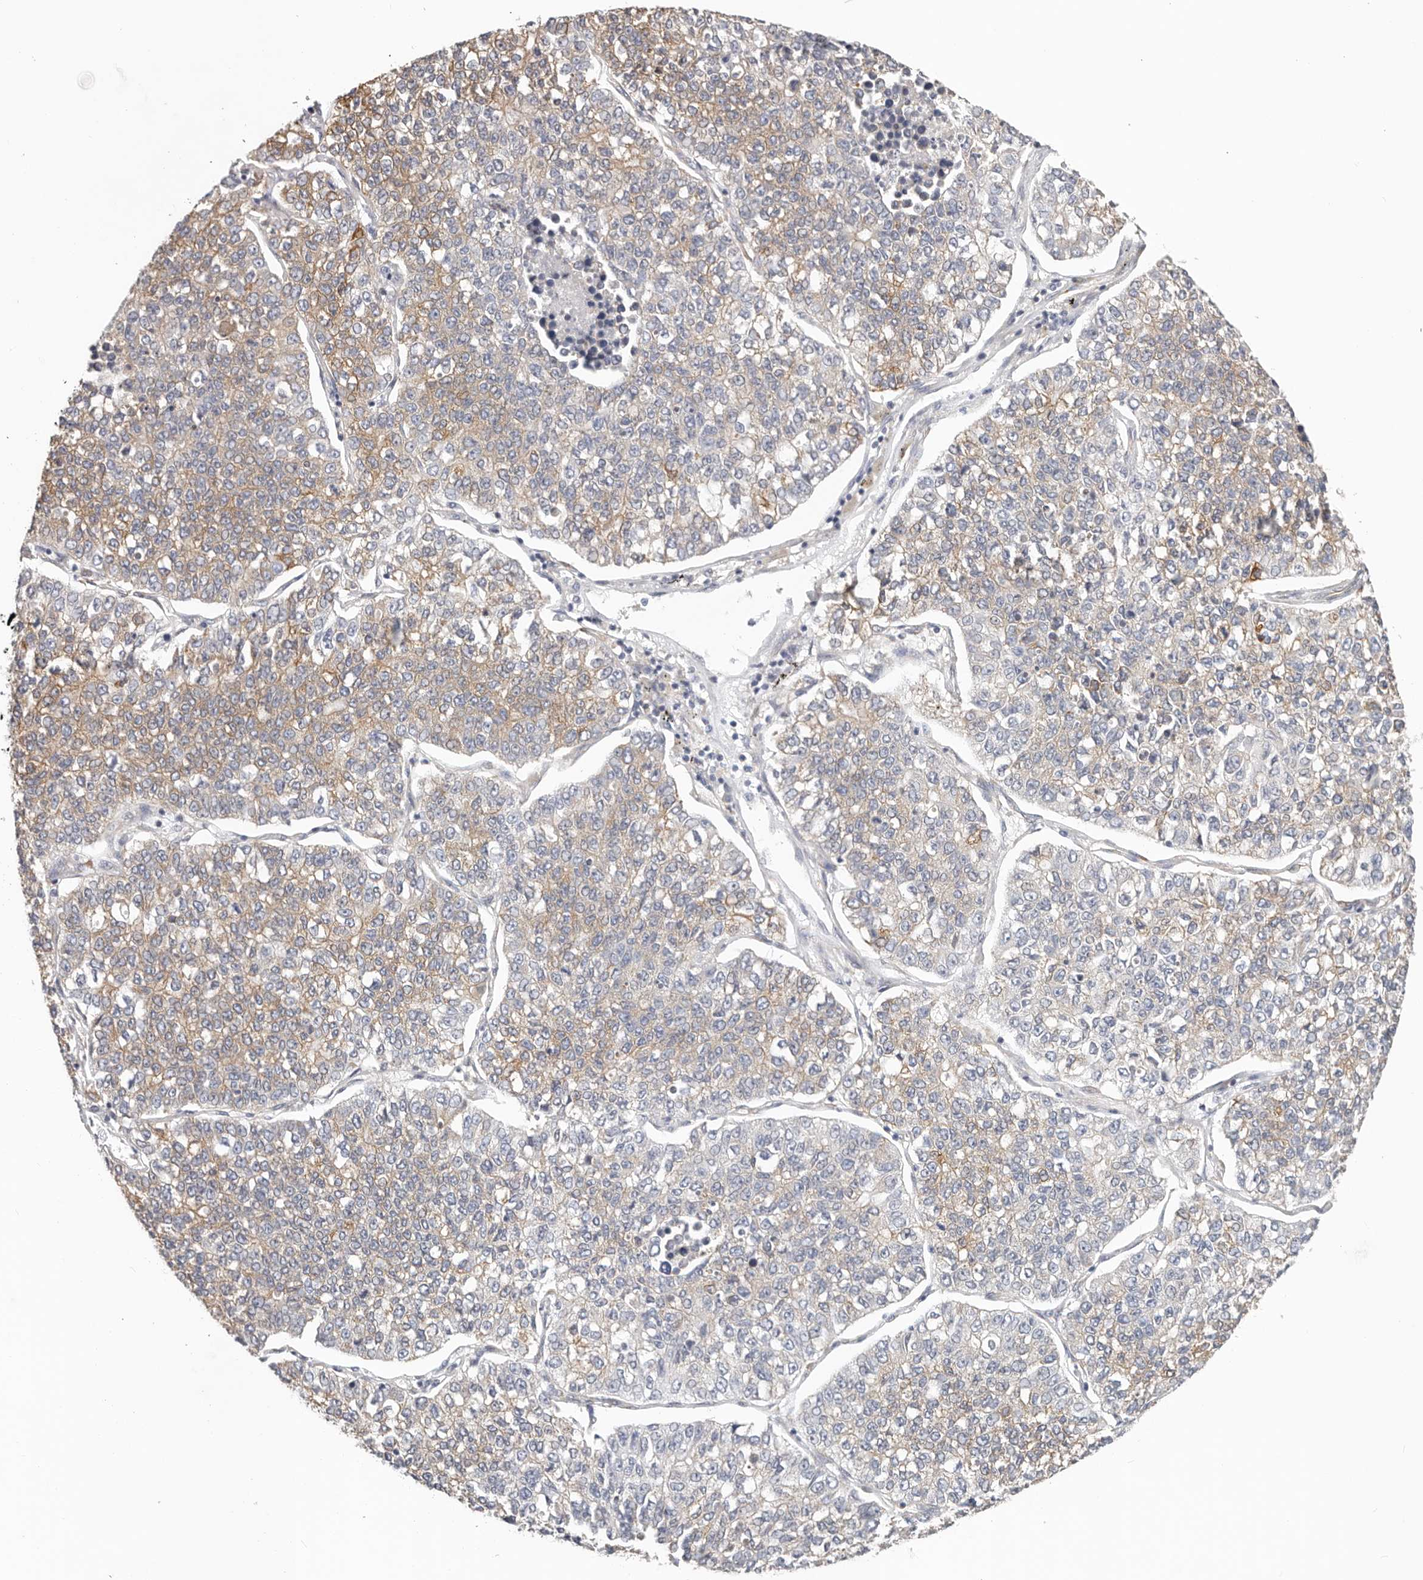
{"staining": {"intensity": "weak", "quantity": "25%-75%", "location": "cytoplasmic/membranous"}, "tissue": "lung cancer", "cell_type": "Tumor cells", "image_type": "cancer", "snomed": [{"axis": "morphology", "description": "Adenocarcinoma, NOS"}, {"axis": "topography", "description": "Lung"}], "caption": "Tumor cells show low levels of weak cytoplasmic/membranous staining in about 25%-75% of cells in lung cancer.", "gene": "AFDN", "patient": {"sex": "male", "age": 49}}